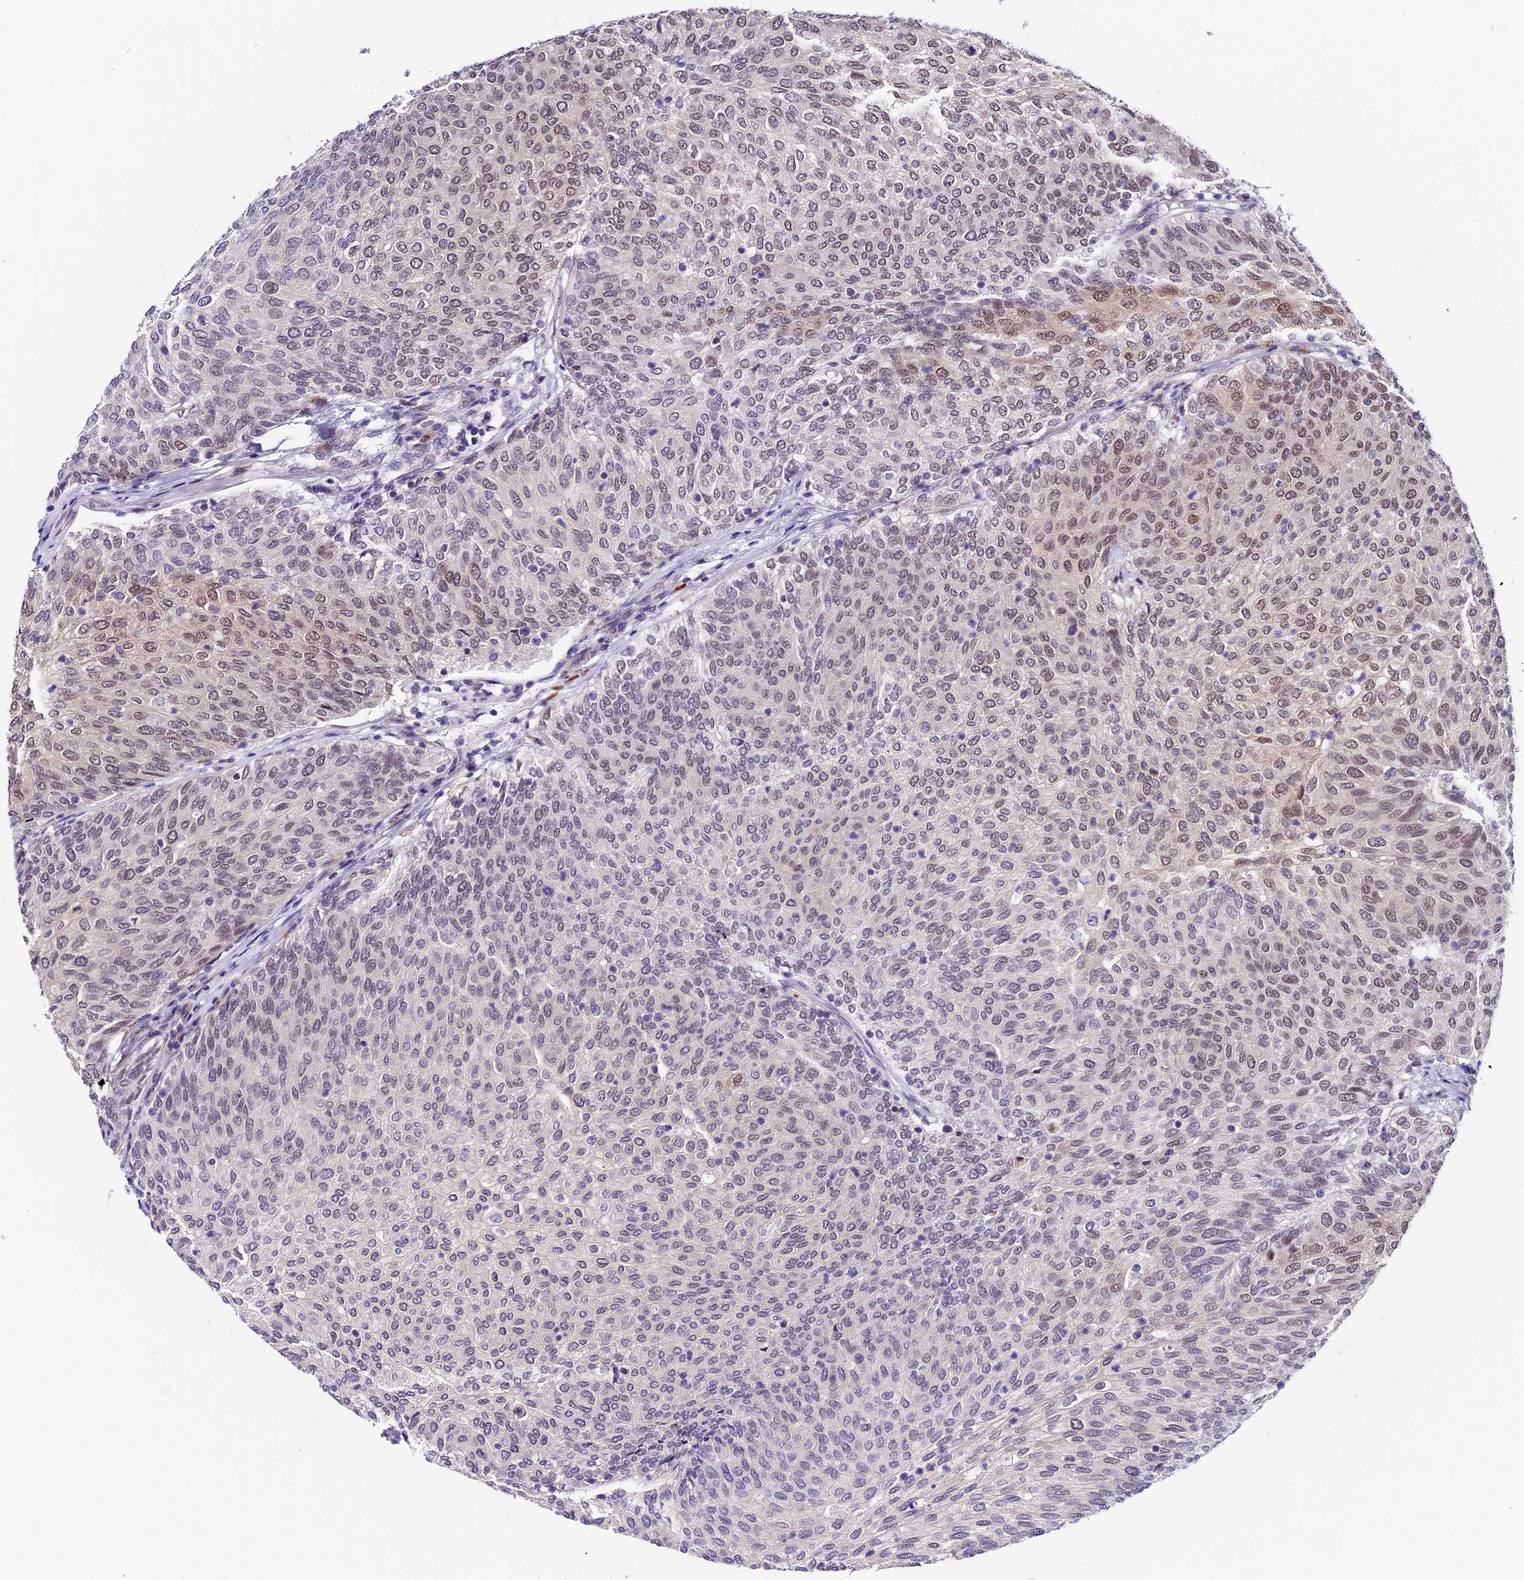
{"staining": {"intensity": "weak", "quantity": "<25%", "location": "nuclear"}, "tissue": "urothelial cancer", "cell_type": "Tumor cells", "image_type": "cancer", "snomed": [{"axis": "morphology", "description": "Urothelial carcinoma, Low grade"}, {"axis": "topography", "description": "Urinary bladder"}], "caption": "The IHC photomicrograph has no significant staining in tumor cells of urothelial carcinoma (low-grade) tissue.", "gene": "FBXO45", "patient": {"sex": "female", "age": 79}}